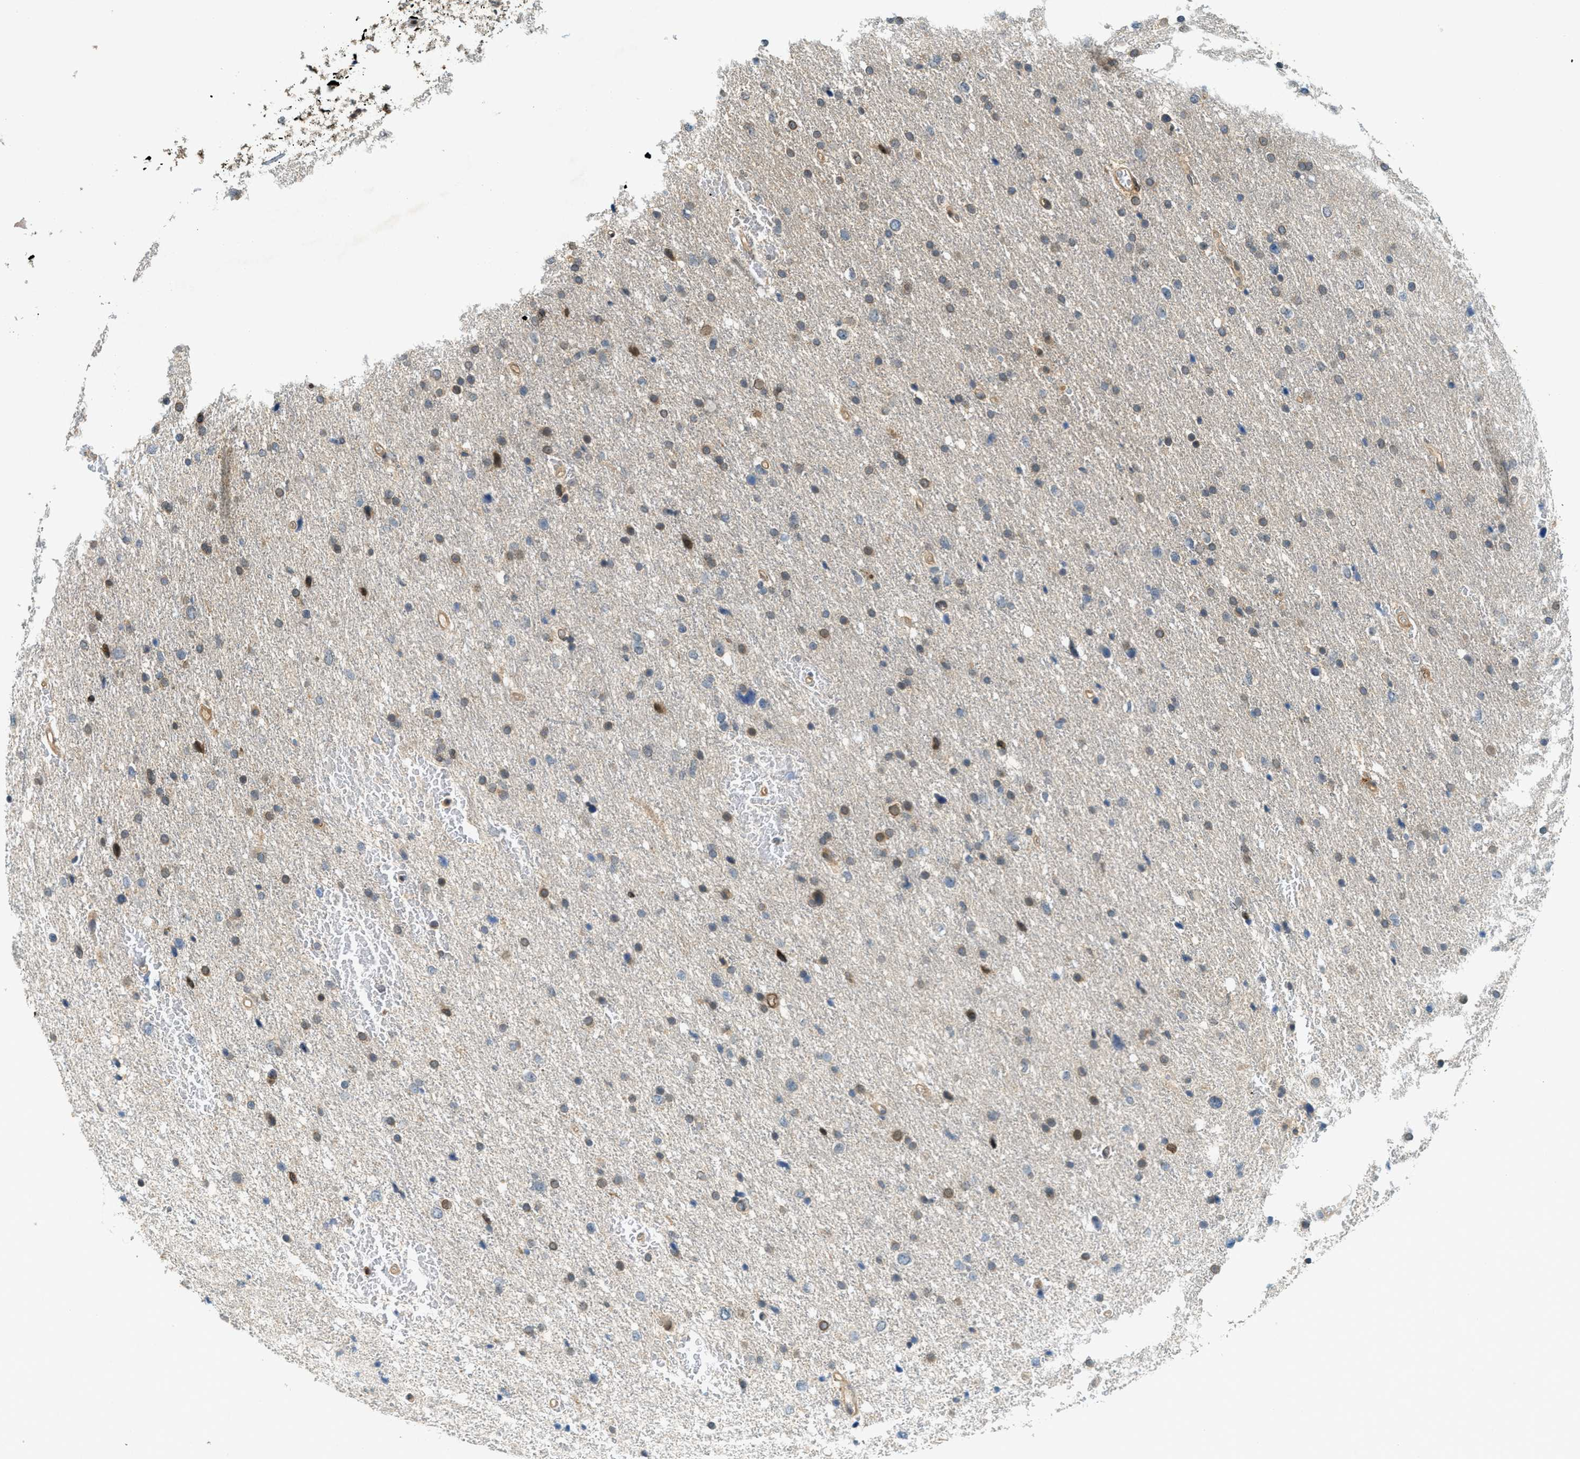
{"staining": {"intensity": "moderate", "quantity": "<25%", "location": "nuclear"}, "tissue": "glioma", "cell_type": "Tumor cells", "image_type": "cancer", "snomed": [{"axis": "morphology", "description": "Glioma, malignant, Low grade"}, {"axis": "topography", "description": "Brain"}], "caption": "Tumor cells demonstrate low levels of moderate nuclear positivity in approximately <25% of cells in human malignant glioma (low-grade).", "gene": "GMPPB", "patient": {"sex": "female", "age": 37}}